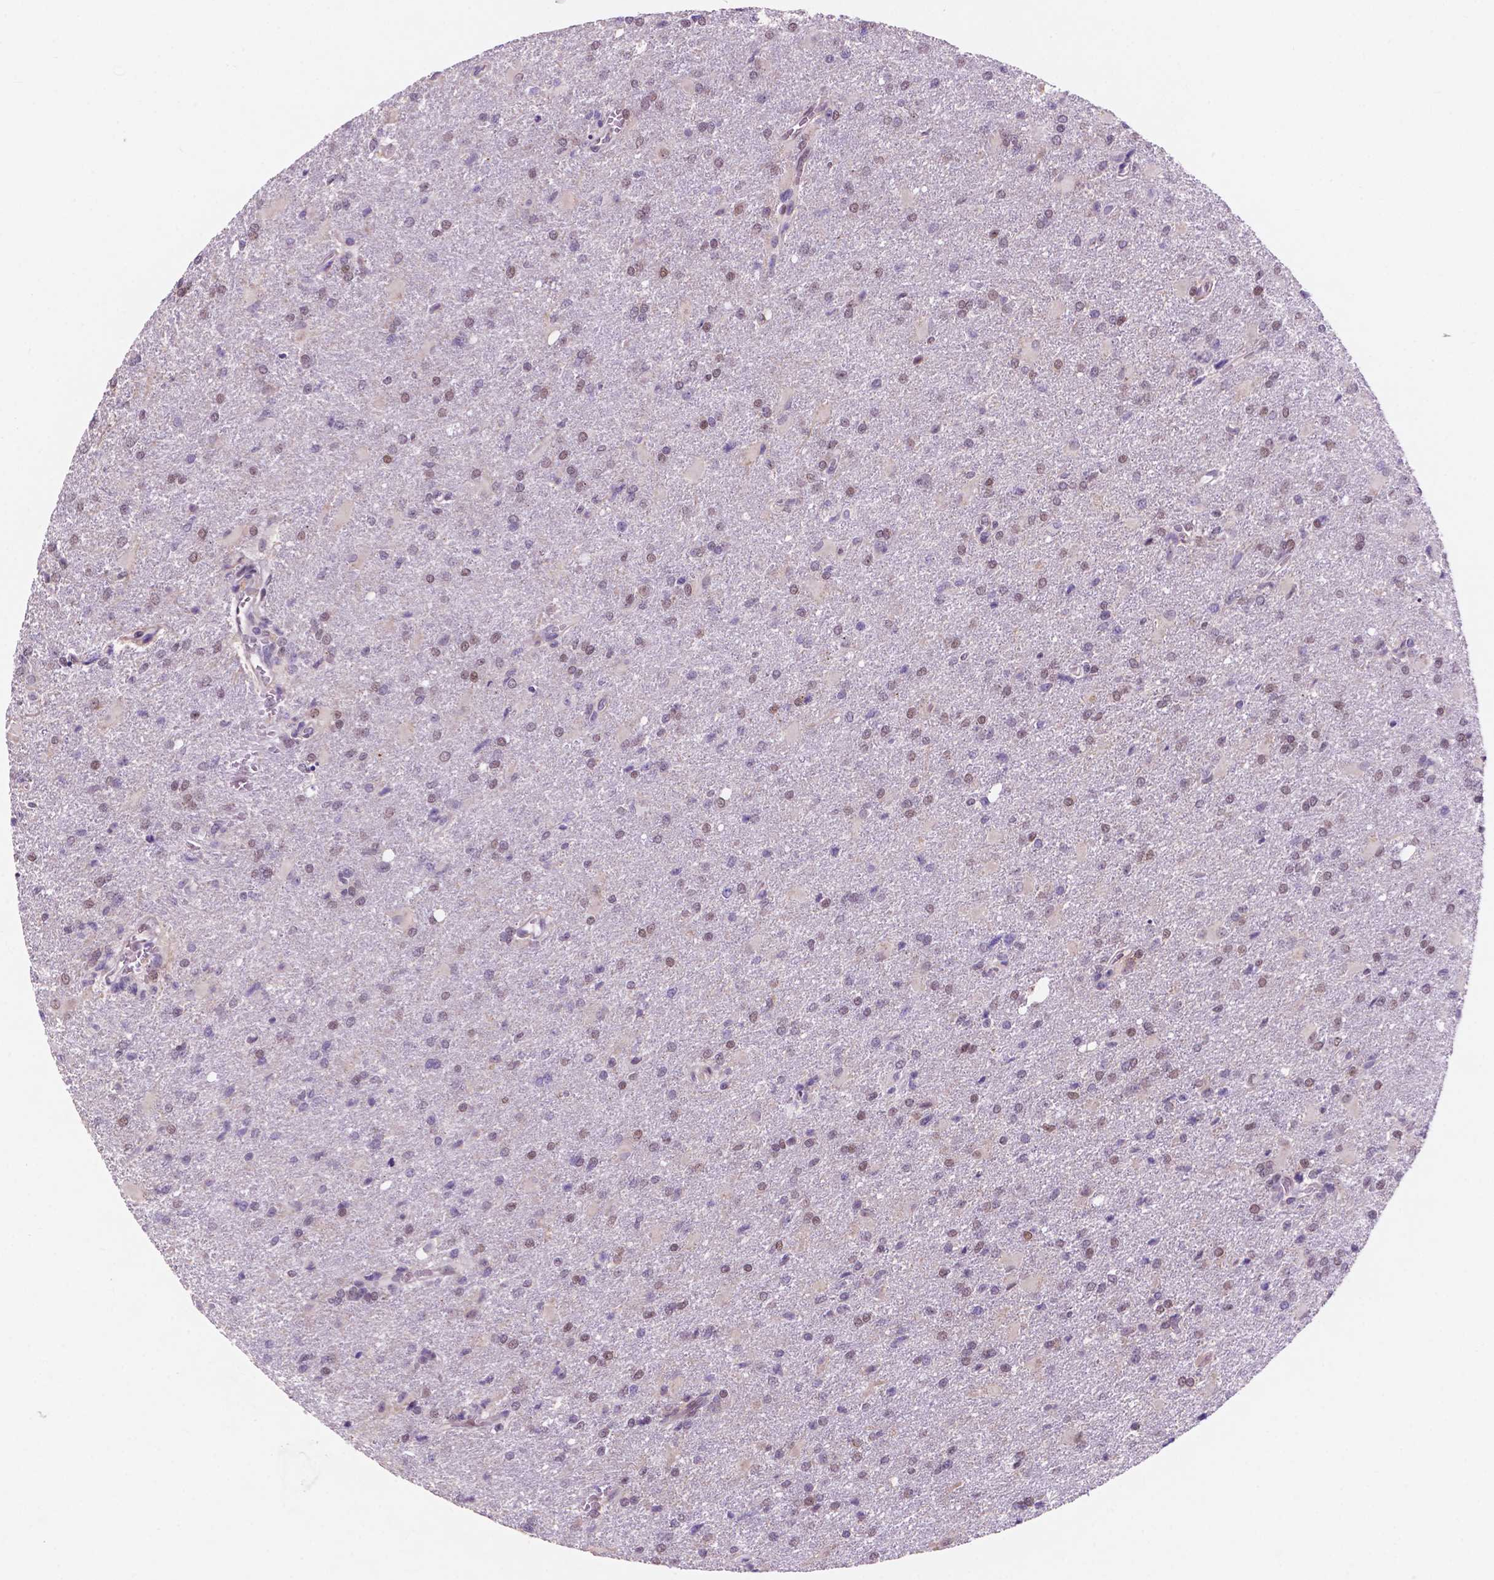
{"staining": {"intensity": "weak", "quantity": "25%-75%", "location": "nuclear"}, "tissue": "glioma", "cell_type": "Tumor cells", "image_type": "cancer", "snomed": [{"axis": "morphology", "description": "Glioma, malignant, High grade"}, {"axis": "topography", "description": "Brain"}], "caption": "The image shows a brown stain indicating the presence of a protein in the nuclear of tumor cells in high-grade glioma (malignant).", "gene": "FAM50B", "patient": {"sex": "male", "age": 68}}